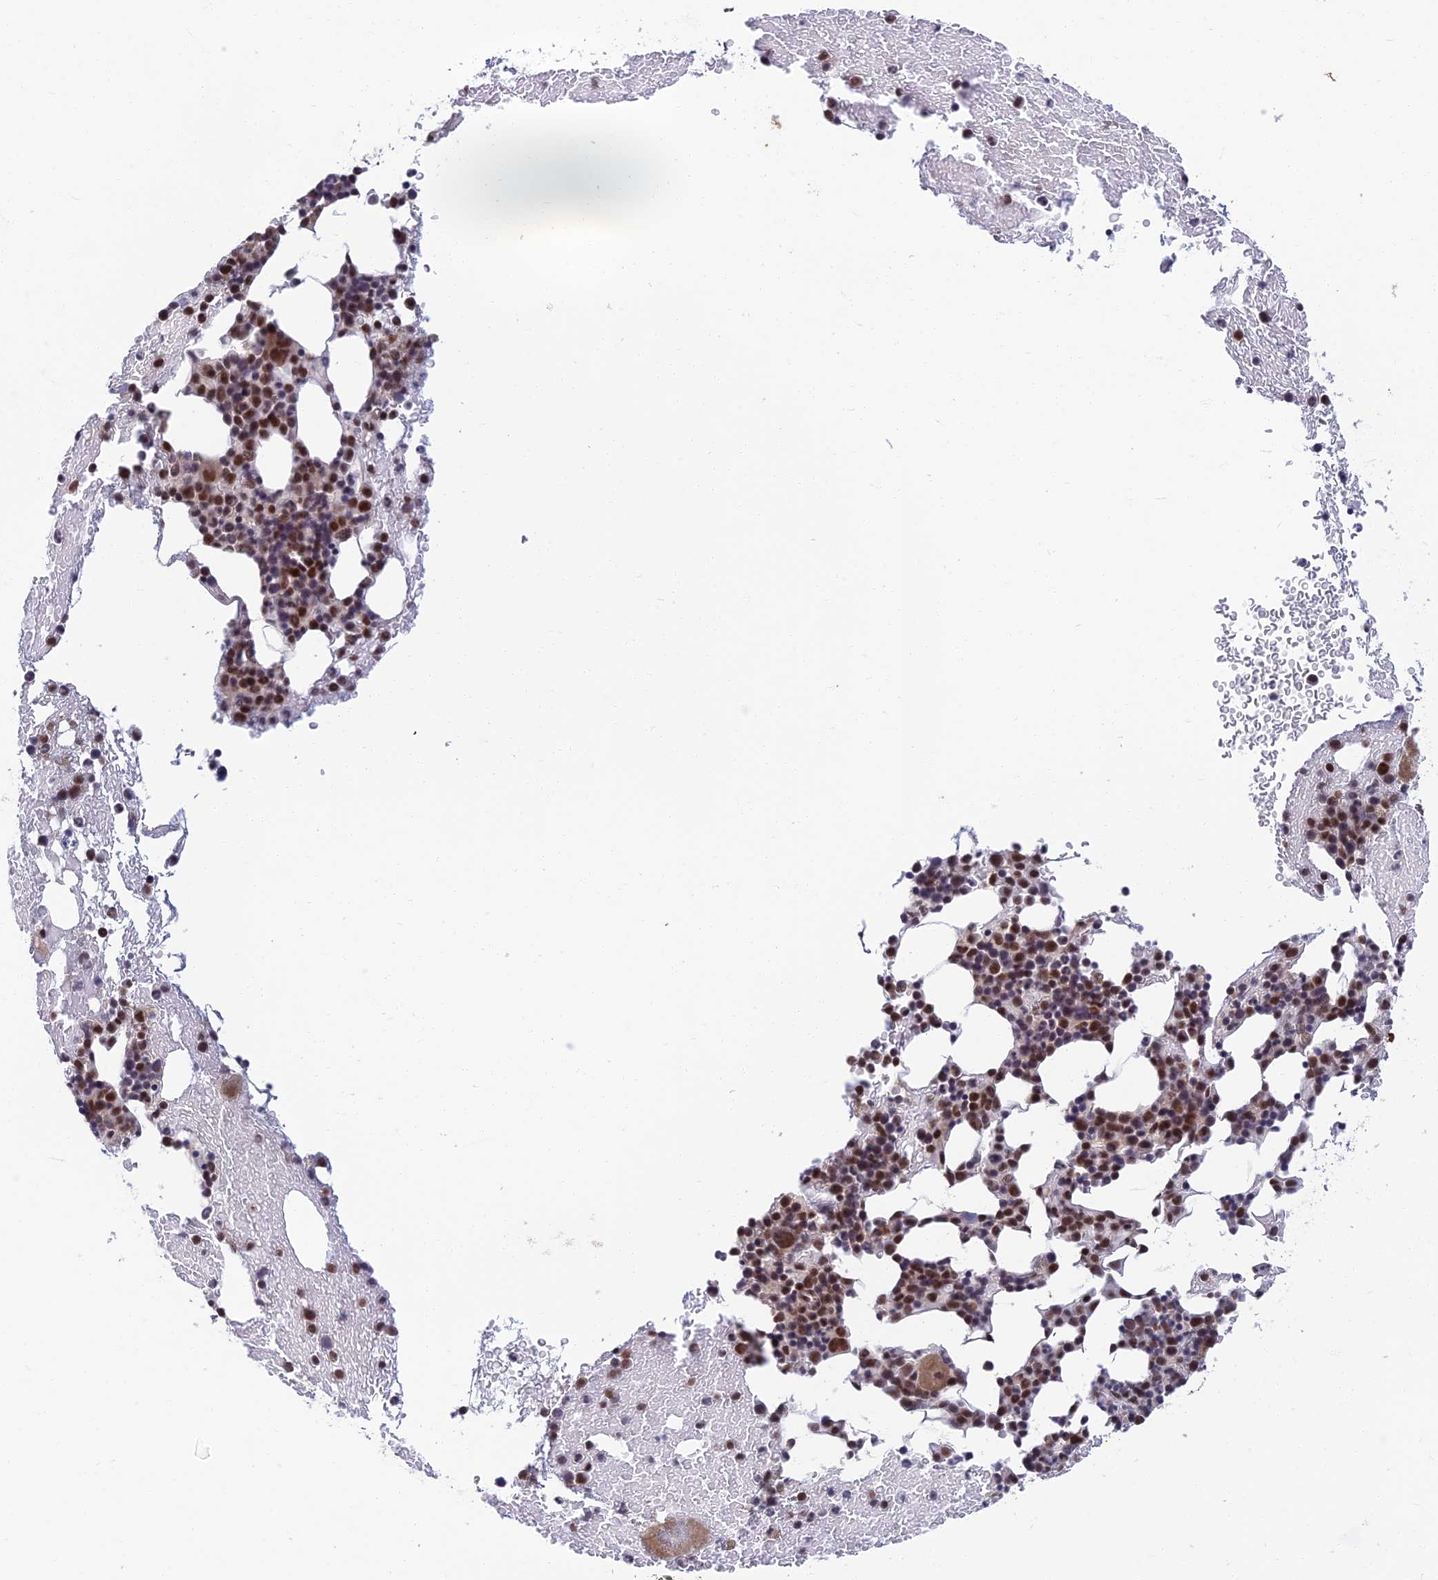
{"staining": {"intensity": "strong", "quantity": "25%-75%", "location": "nuclear"}, "tissue": "bone marrow", "cell_type": "Hematopoietic cells", "image_type": "normal", "snomed": [{"axis": "morphology", "description": "Normal tissue, NOS"}, {"axis": "topography", "description": "Bone marrow"}], "caption": "Hematopoietic cells reveal high levels of strong nuclear positivity in about 25%-75% of cells in unremarkable bone marrow.", "gene": "TCEA2", "patient": {"sex": "male", "age": 57}}